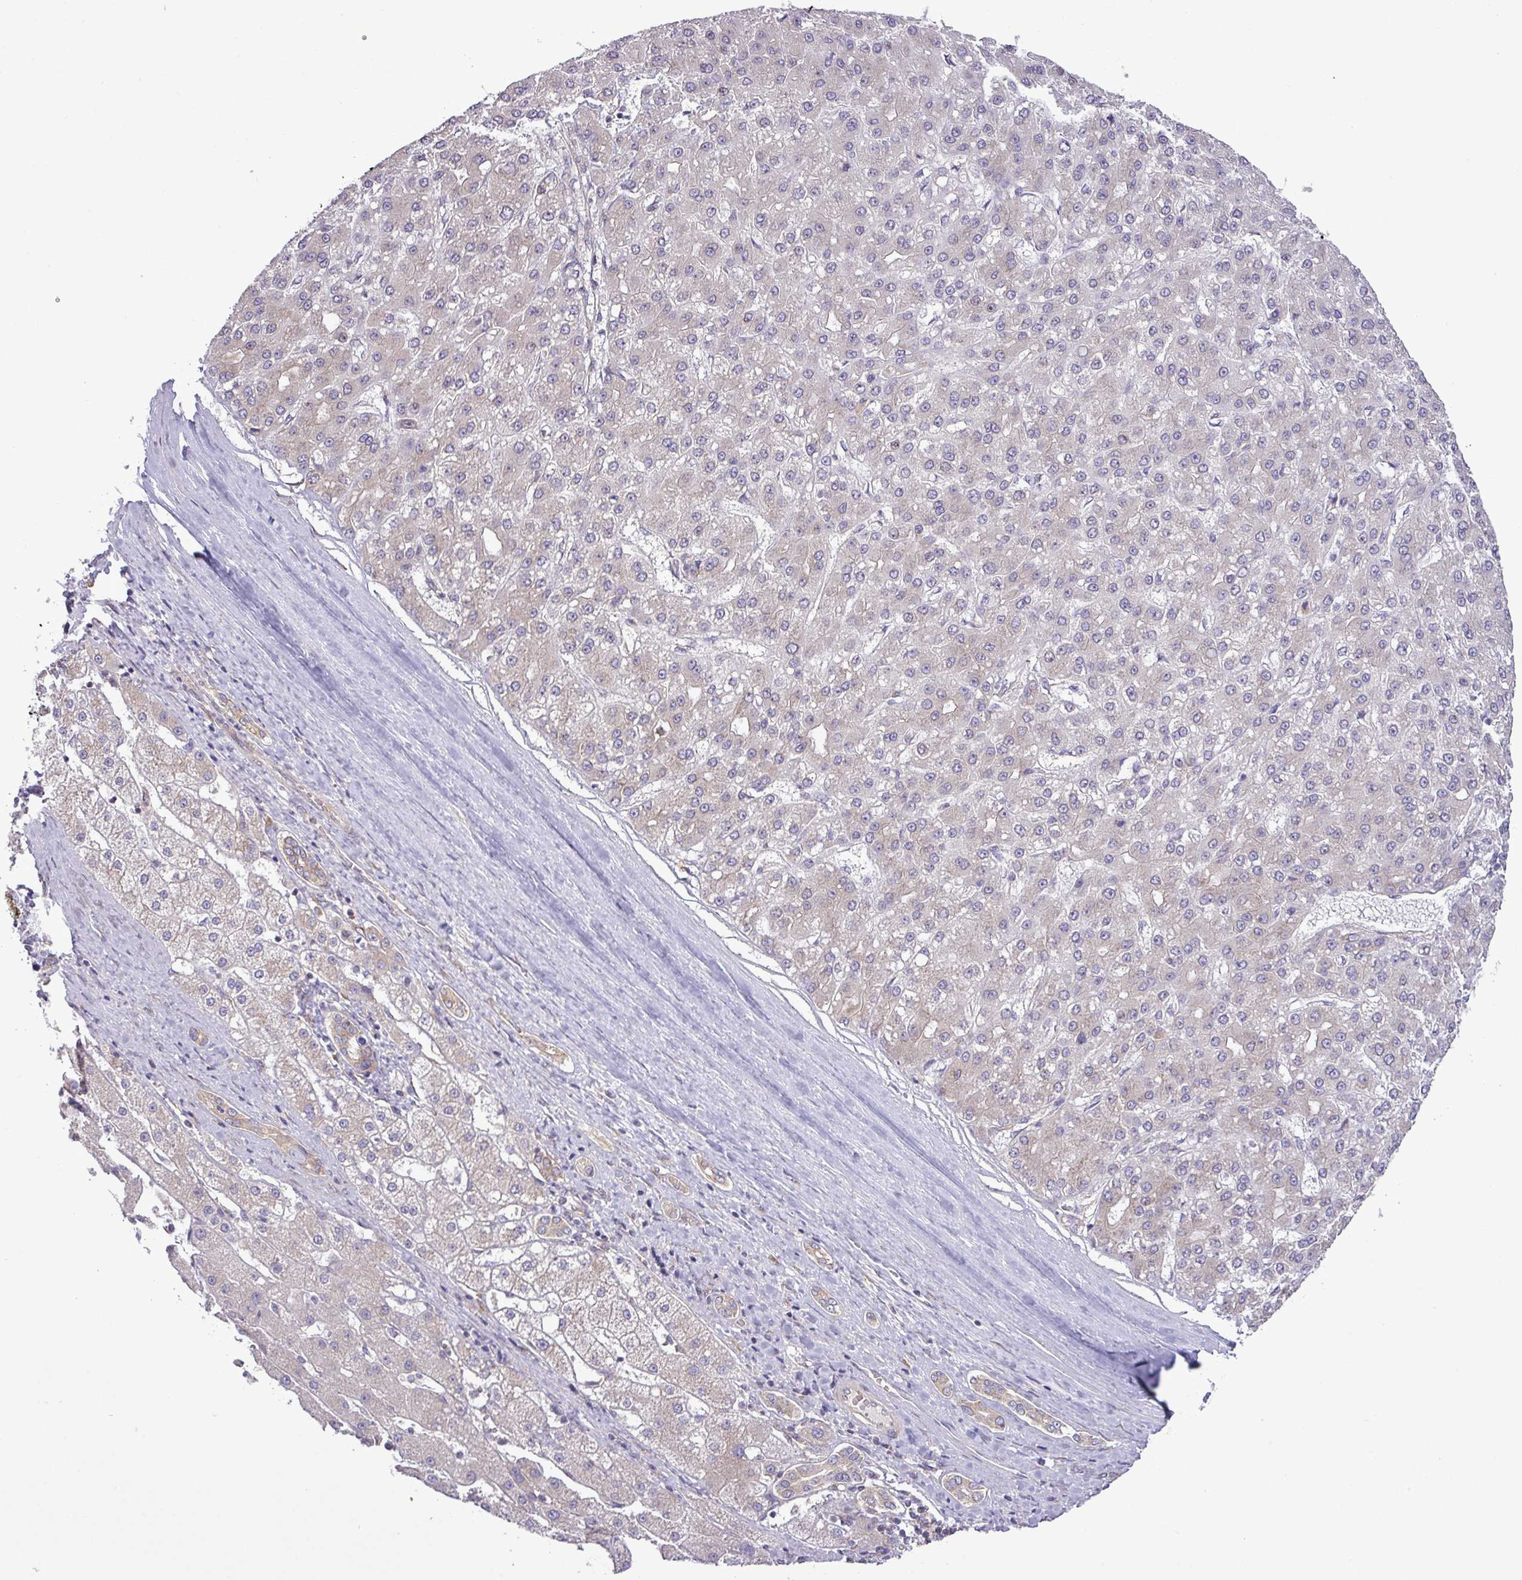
{"staining": {"intensity": "negative", "quantity": "none", "location": "none"}, "tissue": "liver cancer", "cell_type": "Tumor cells", "image_type": "cancer", "snomed": [{"axis": "morphology", "description": "Carcinoma, Hepatocellular, NOS"}, {"axis": "topography", "description": "Liver"}], "caption": "Histopathology image shows no protein expression in tumor cells of liver hepatocellular carcinoma tissue.", "gene": "FAM222B", "patient": {"sex": "male", "age": 67}}